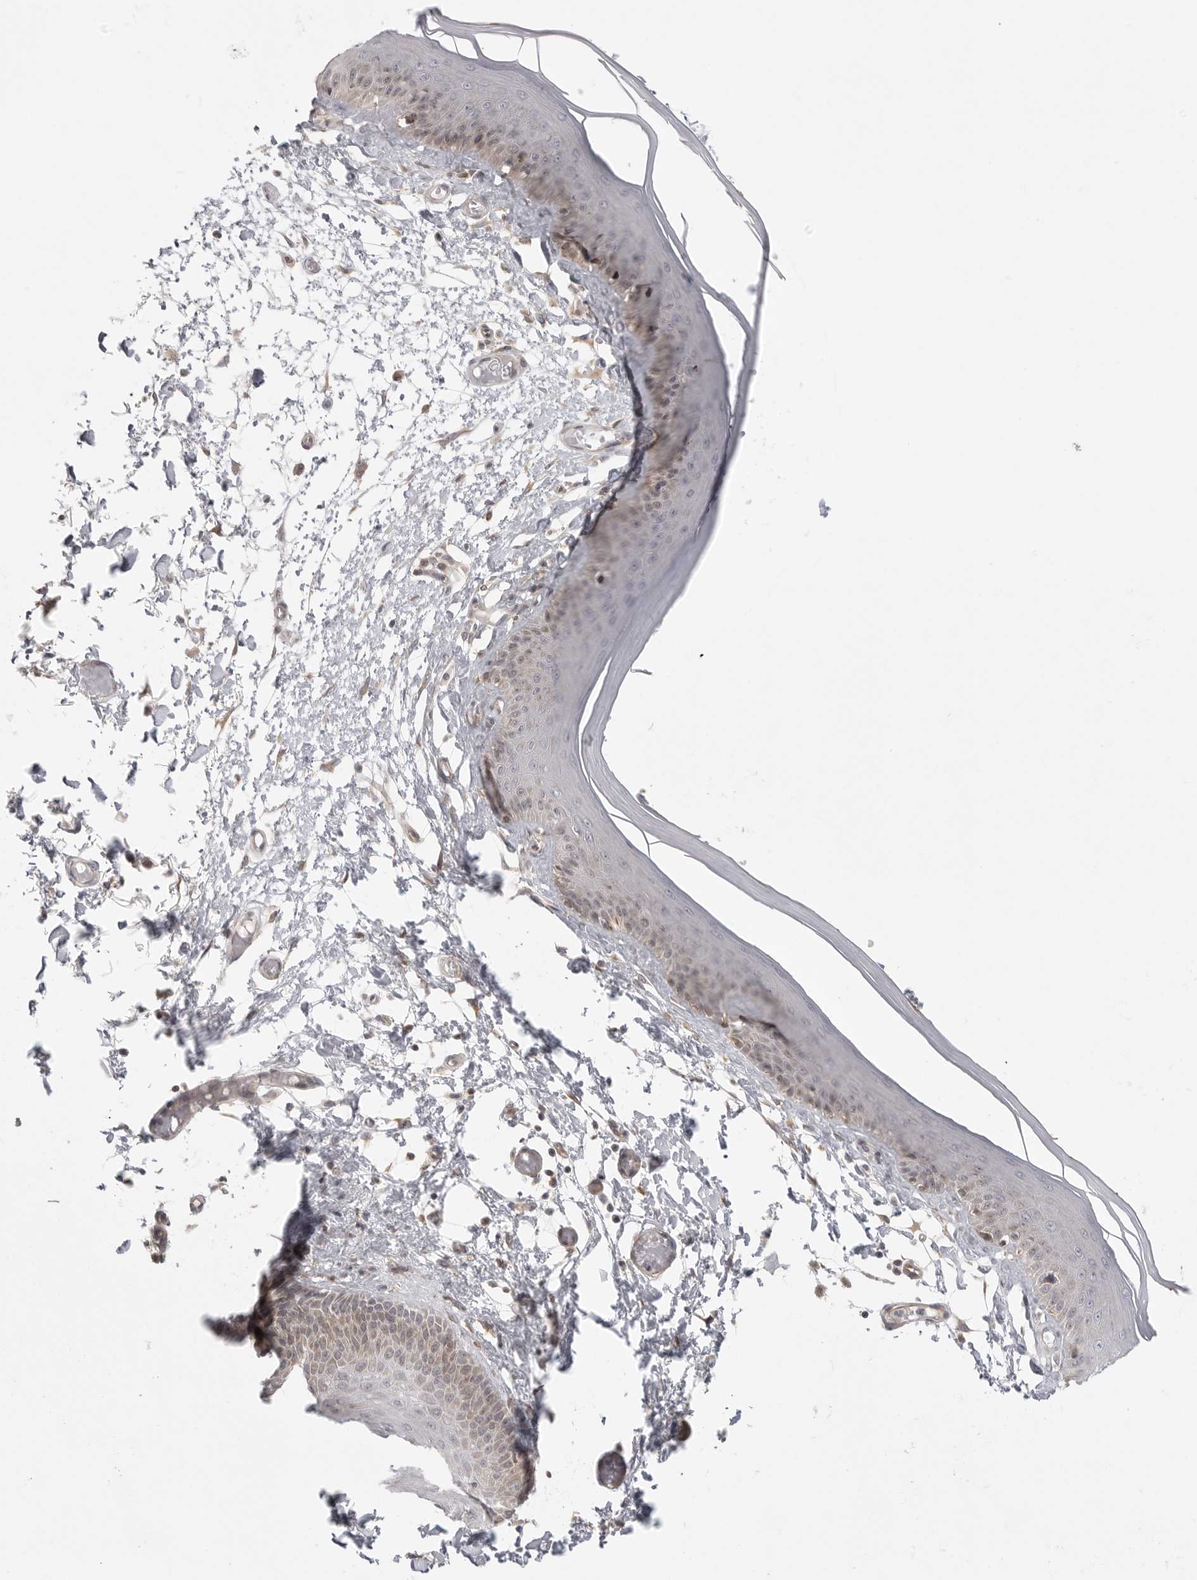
{"staining": {"intensity": "moderate", "quantity": "25%-75%", "location": "cytoplasmic/membranous"}, "tissue": "skin", "cell_type": "Epidermal cells", "image_type": "normal", "snomed": [{"axis": "morphology", "description": "Normal tissue, NOS"}, {"axis": "topography", "description": "Vulva"}], "caption": "Epidermal cells display medium levels of moderate cytoplasmic/membranous positivity in approximately 25%-75% of cells in benign human skin.", "gene": "CERS2", "patient": {"sex": "female", "age": 73}}